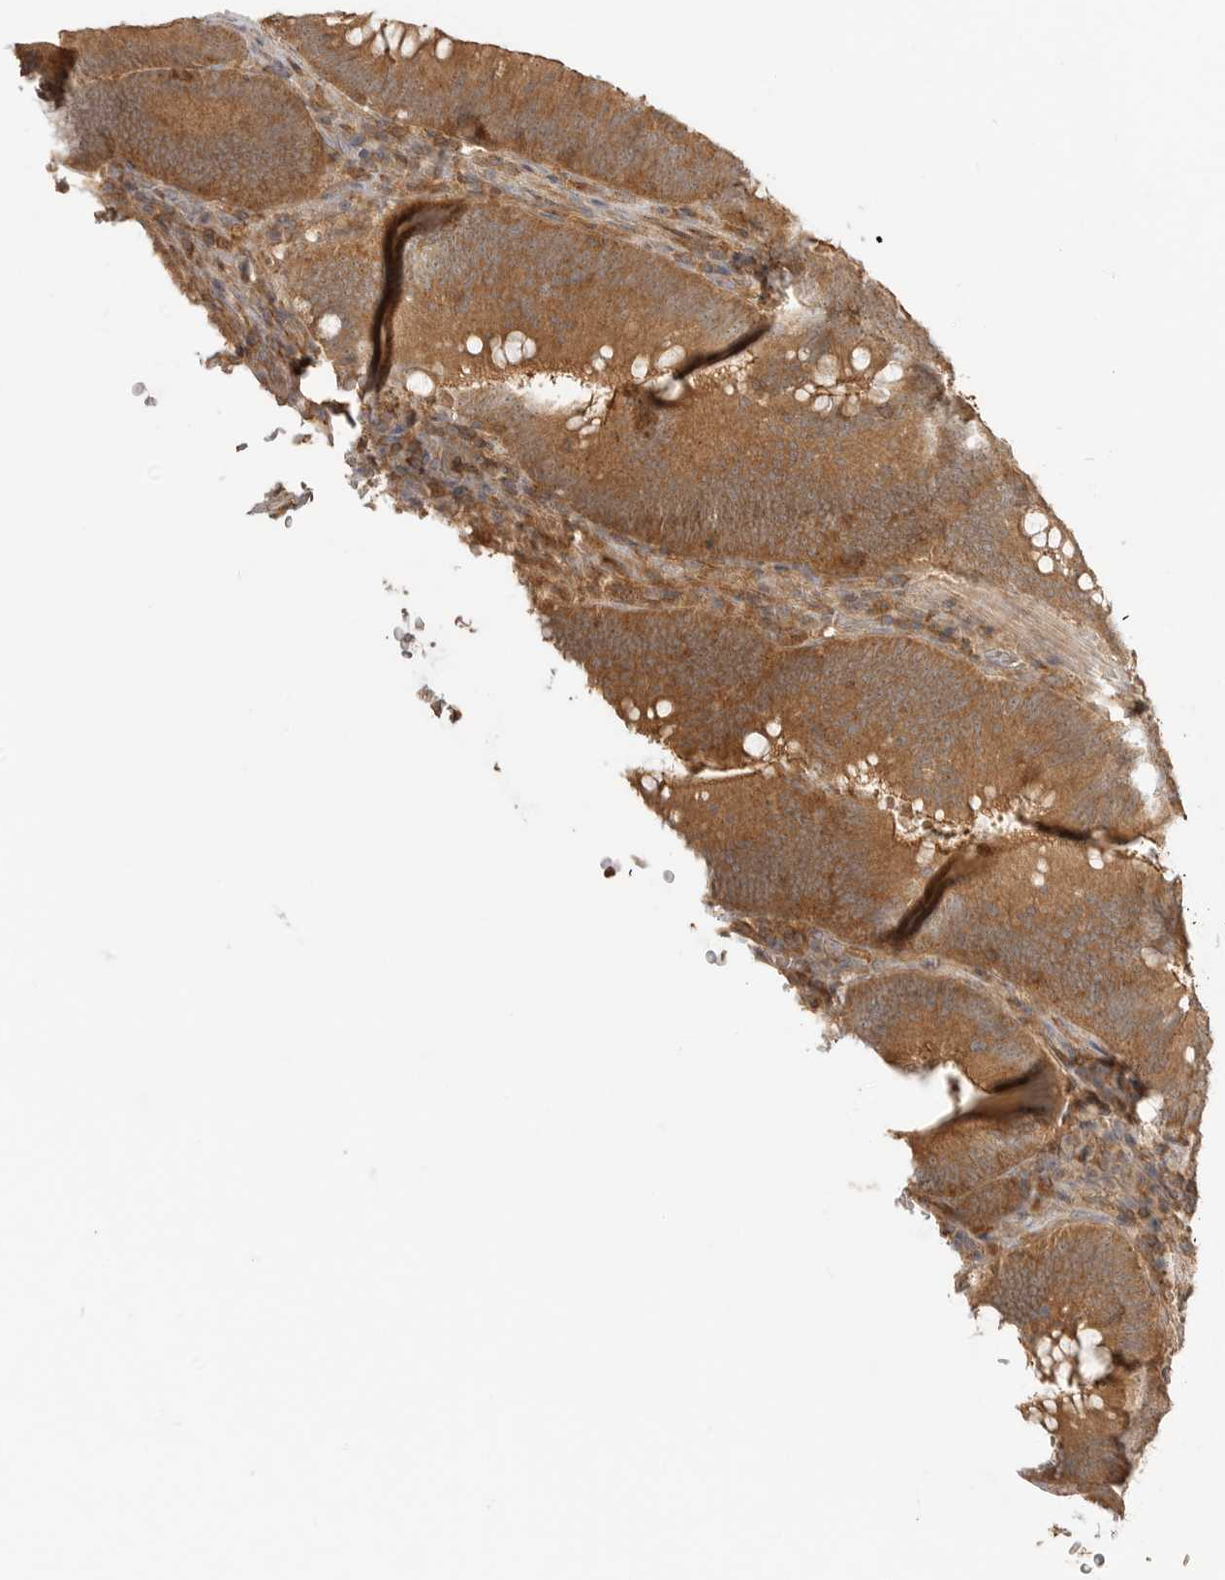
{"staining": {"intensity": "strong", "quantity": ">75%", "location": "cytoplasmic/membranous"}, "tissue": "colorectal cancer", "cell_type": "Tumor cells", "image_type": "cancer", "snomed": [{"axis": "morphology", "description": "Normal tissue, NOS"}, {"axis": "topography", "description": "Colon"}], "caption": "Colorectal cancer stained with a brown dye shows strong cytoplasmic/membranous positive expression in about >75% of tumor cells.", "gene": "CLDN12", "patient": {"sex": "female", "age": 82}}